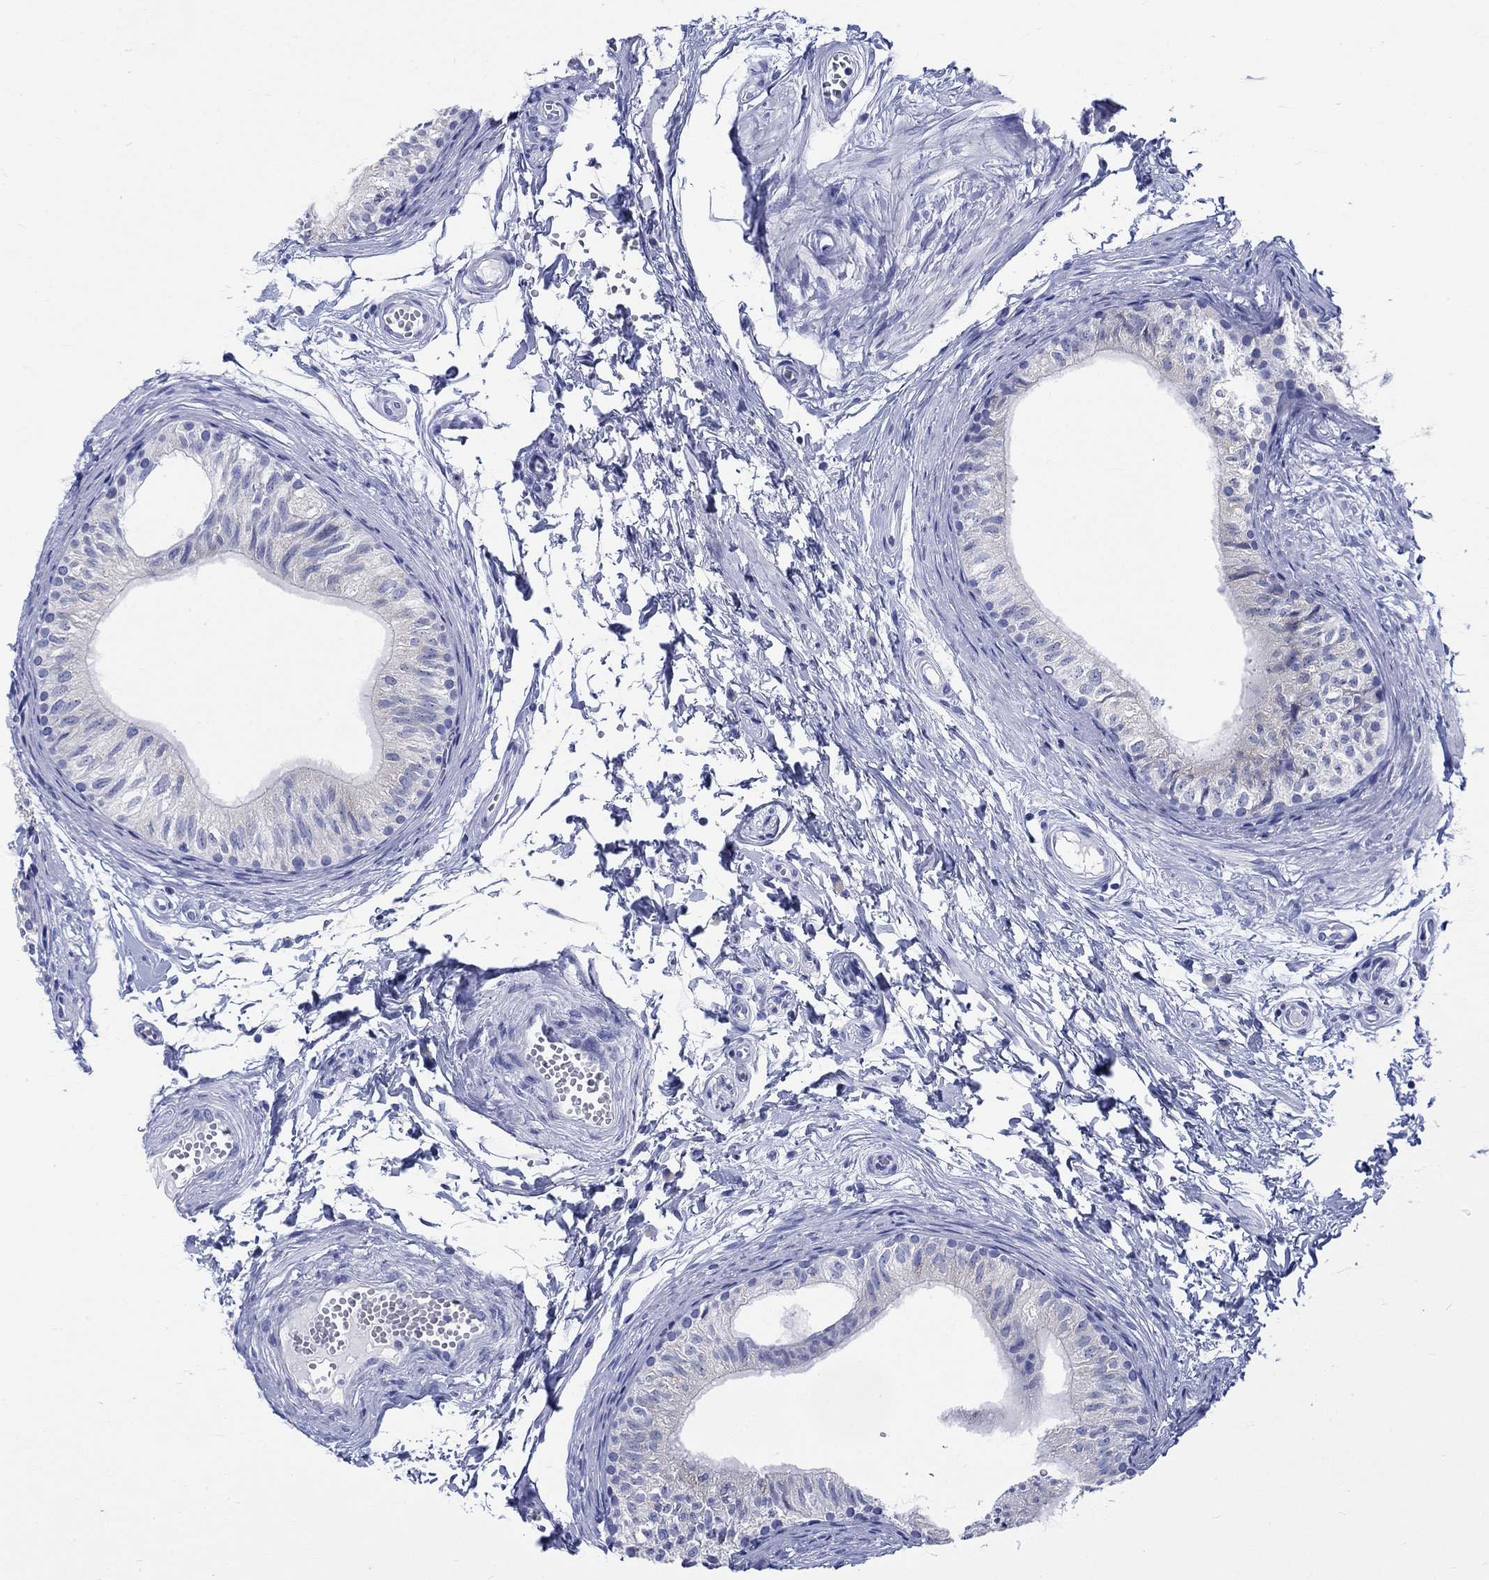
{"staining": {"intensity": "weak", "quantity": "<25%", "location": "cytoplasmic/membranous"}, "tissue": "epididymis", "cell_type": "Glandular cells", "image_type": "normal", "snomed": [{"axis": "morphology", "description": "Normal tissue, NOS"}, {"axis": "topography", "description": "Epididymis"}], "caption": "DAB (3,3'-diaminobenzidine) immunohistochemical staining of unremarkable human epididymis exhibits no significant positivity in glandular cells.", "gene": "KRT76", "patient": {"sex": "male", "age": 22}}